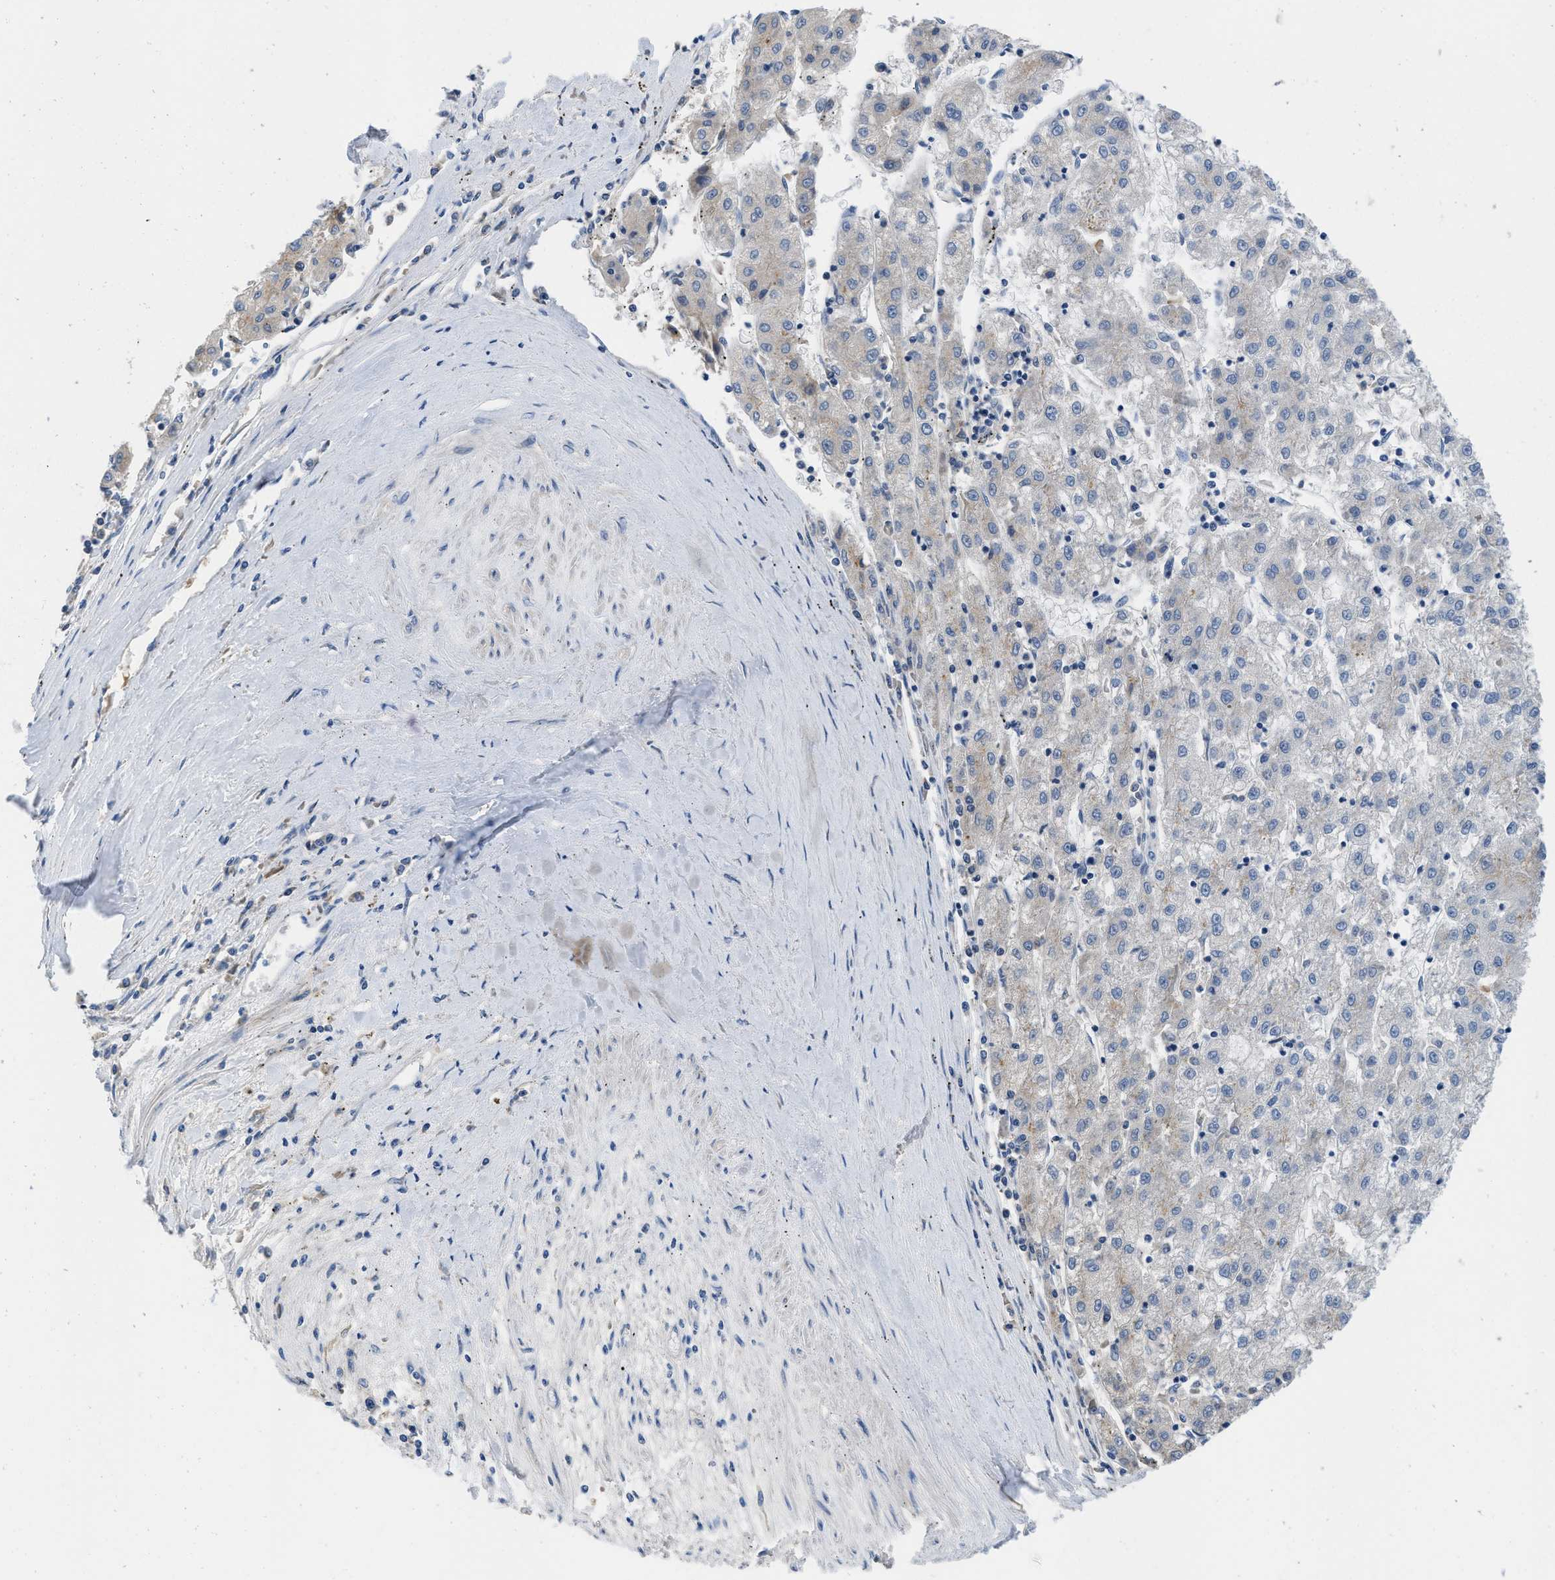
{"staining": {"intensity": "weak", "quantity": "<25%", "location": "cytoplasmic/membranous"}, "tissue": "liver cancer", "cell_type": "Tumor cells", "image_type": "cancer", "snomed": [{"axis": "morphology", "description": "Carcinoma, Hepatocellular, NOS"}, {"axis": "topography", "description": "Liver"}], "caption": "Human liver cancer (hepatocellular carcinoma) stained for a protein using IHC displays no expression in tumor cells.", "gene": "C1S", "patient": {"sex": "male", "age": 72}}